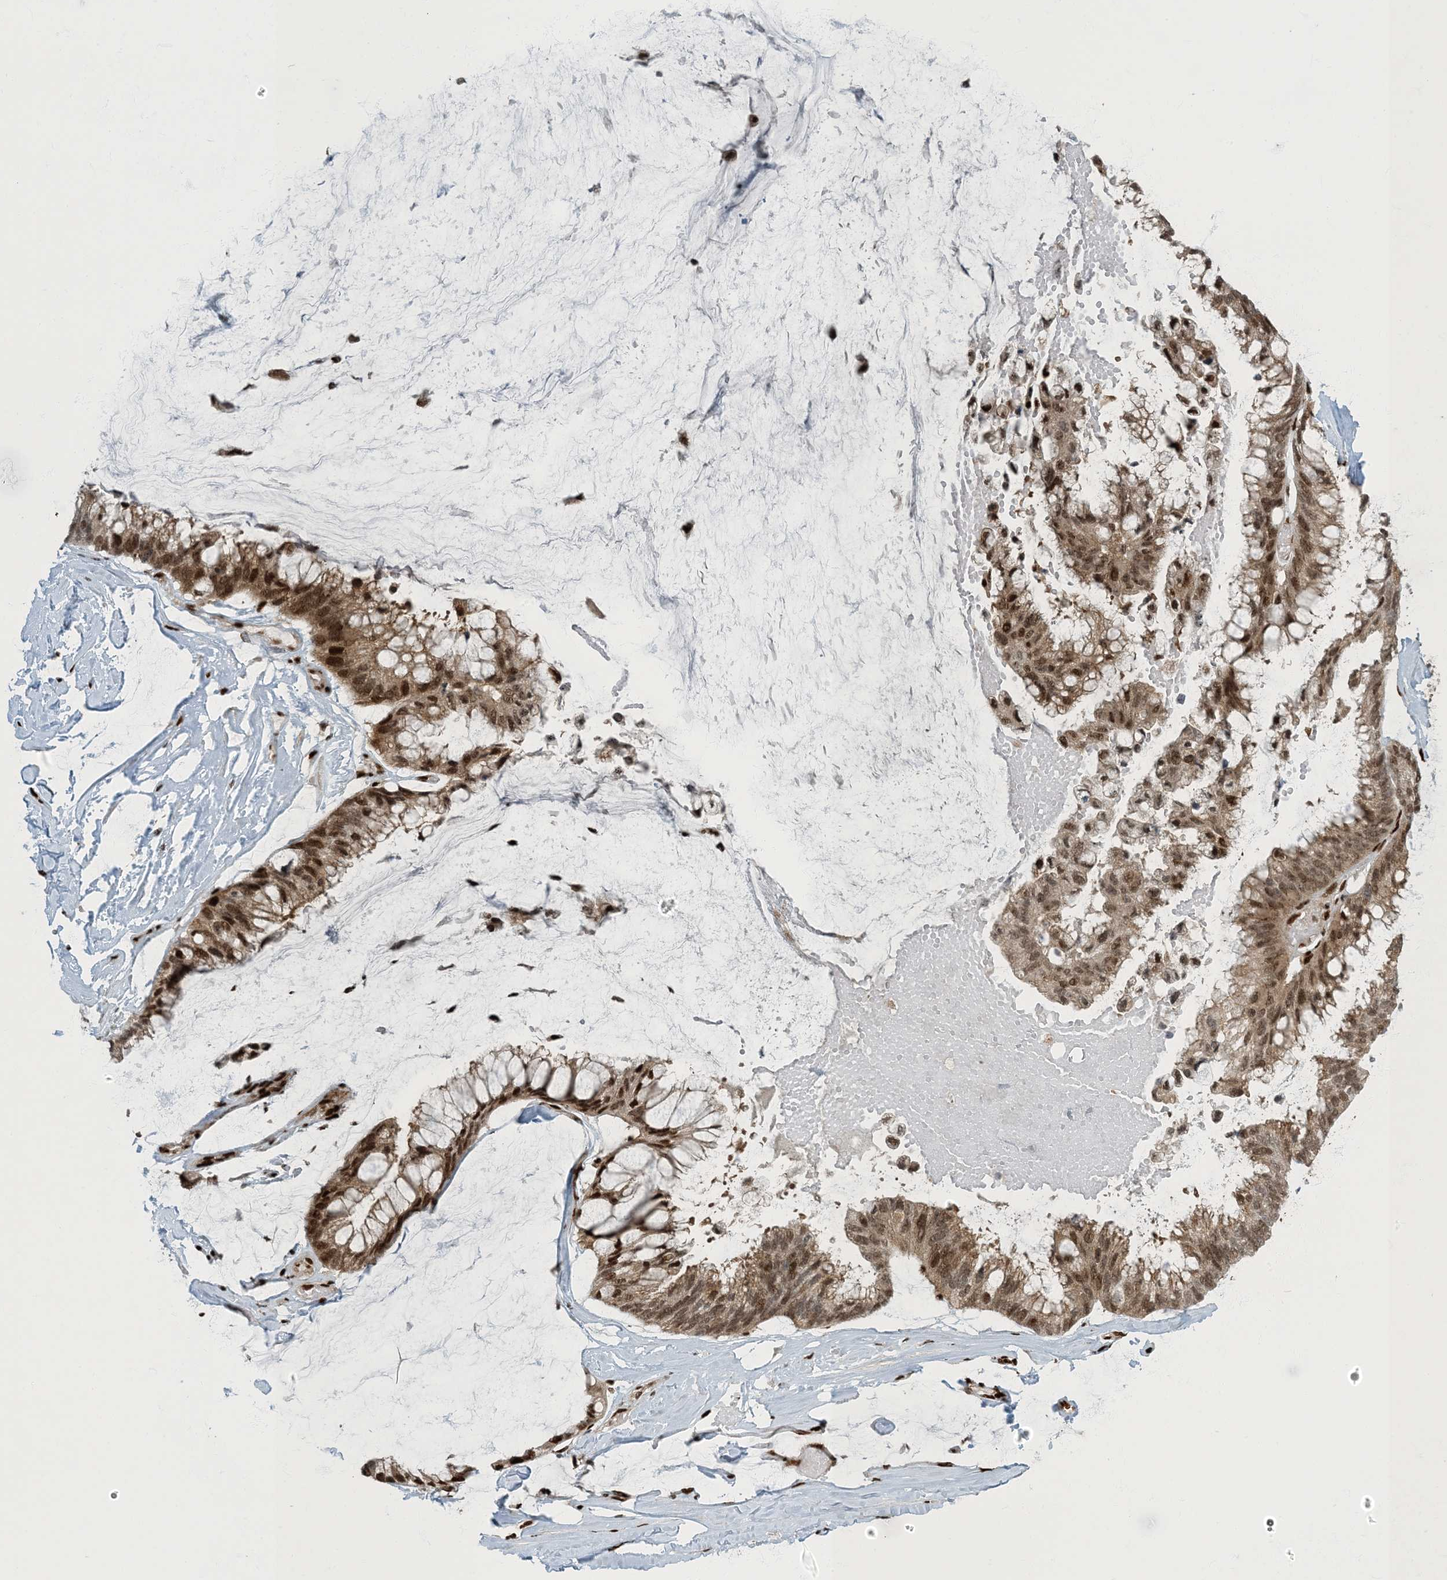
{"staining": {"intensity": "moderate", "quantity": ">75%", "location": "cytoplasmic/membranous"}, "tissue": "ovarian cancer", "cell_type": "Tumor cells", "image_type": "cancer", "snomed": [{"axis": "morphology", "description": "Cystadenocarcinoma, mucinous, NOS"}, {"axis": "topography", "description": "Ovary"}], "caption": "Human ovarian cancer (mucinous cystadenocarcinoma) stained for a protein (brown) reveals moderate cytoplasmic/membranous positive positivity in about >75% of tumor cells.", "gene": "MBD1", "patient": {"sex": "female", "age": 39}}